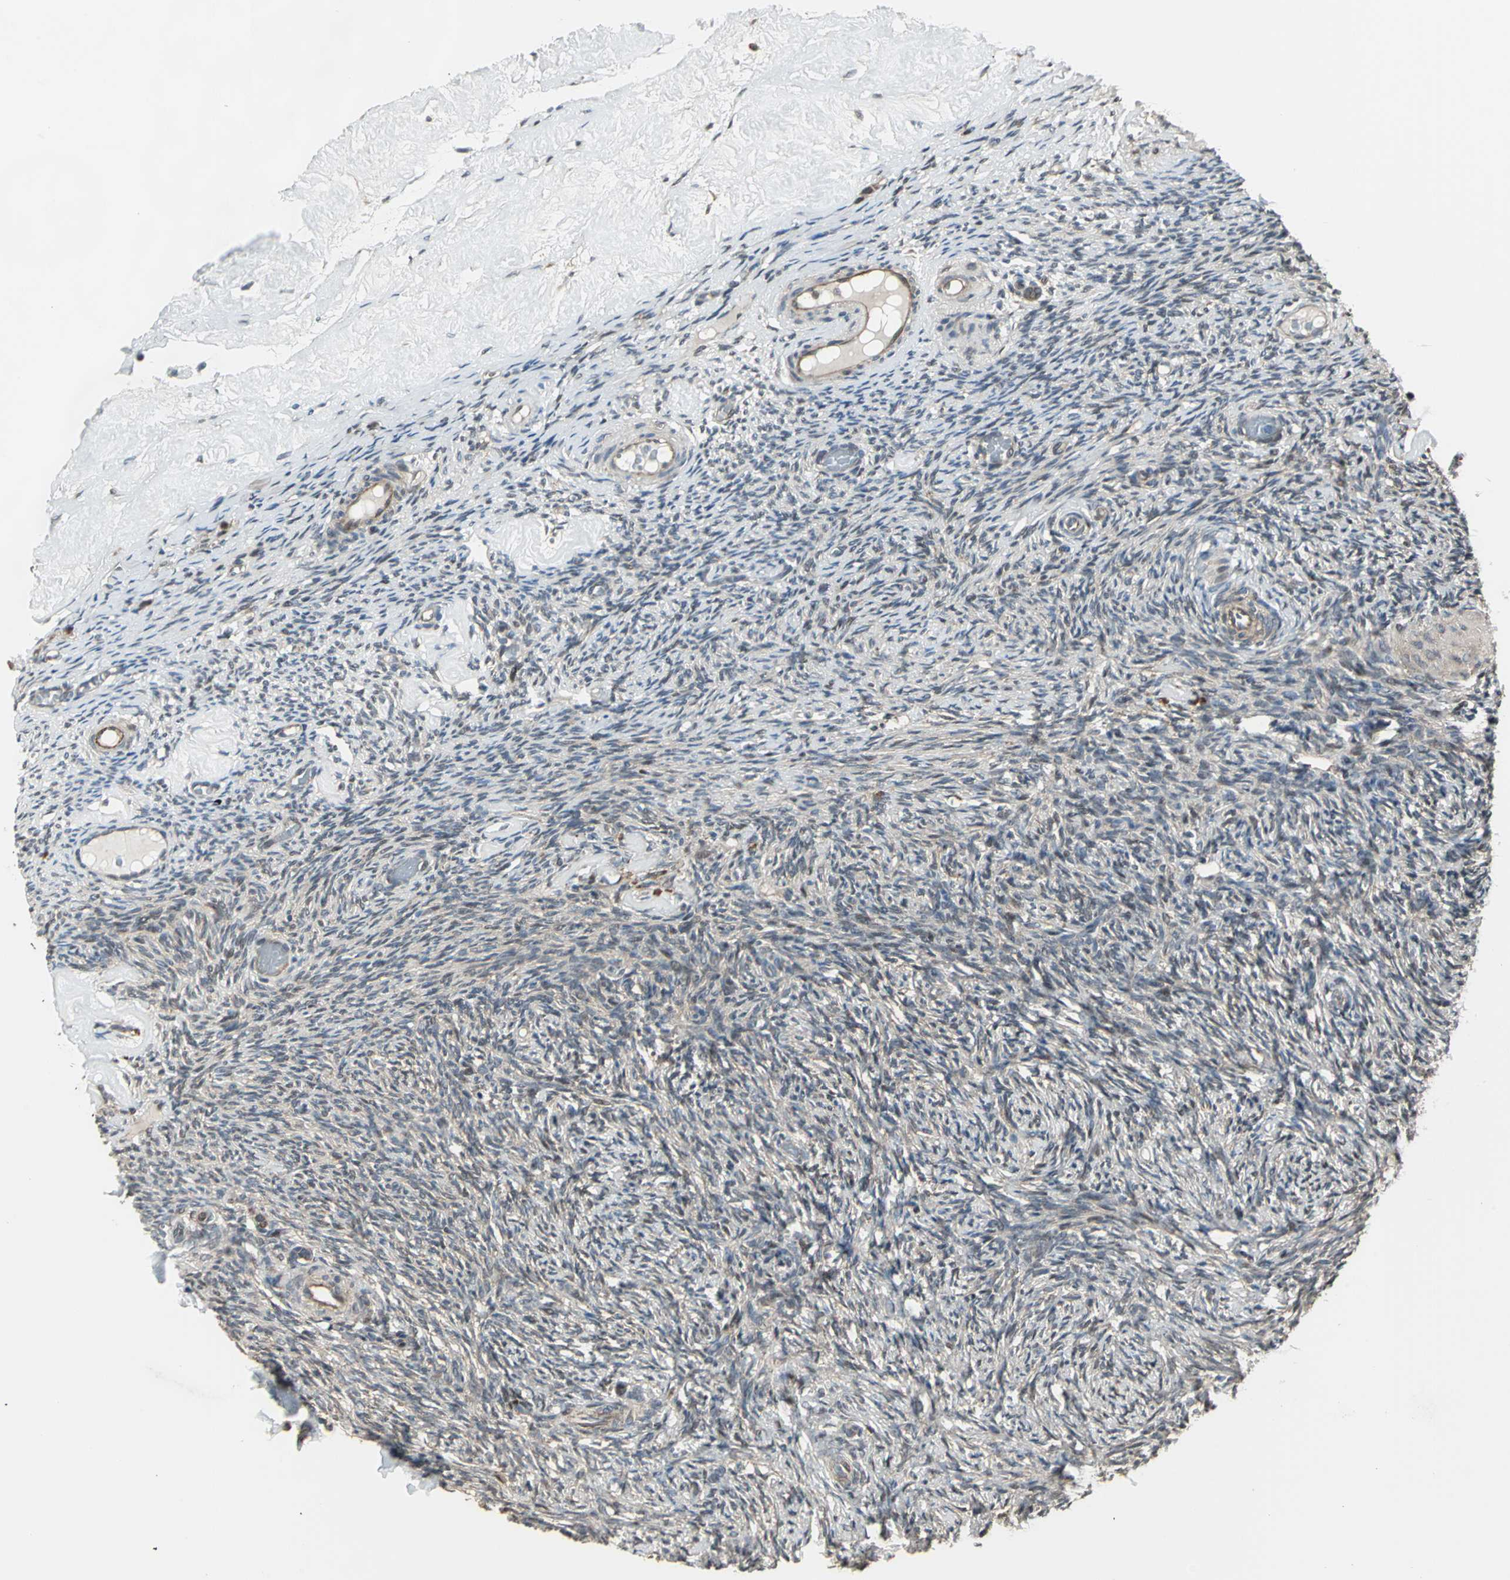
{"staining": {"intensity": "moderate", "quantity": ">75%", "location": "cytoplasmic/membranous,nuclear"}, "tissue": "ovary", "cell_type": "Follicle cells", "image_type": "normal", "snomed": [{"axis": "morphology", "description": "Normal tissue, NOS"}, {"axis": "topography", "description": "Ovary"}], "caption": "Follicle cells show medium levels of moderate cytoplasmic/membranous,nuclear staining in approximately >75% of cells in unremarkable ovary.", "gene": "PFDN1", "patient": {"sex": "female", "age": 60}}